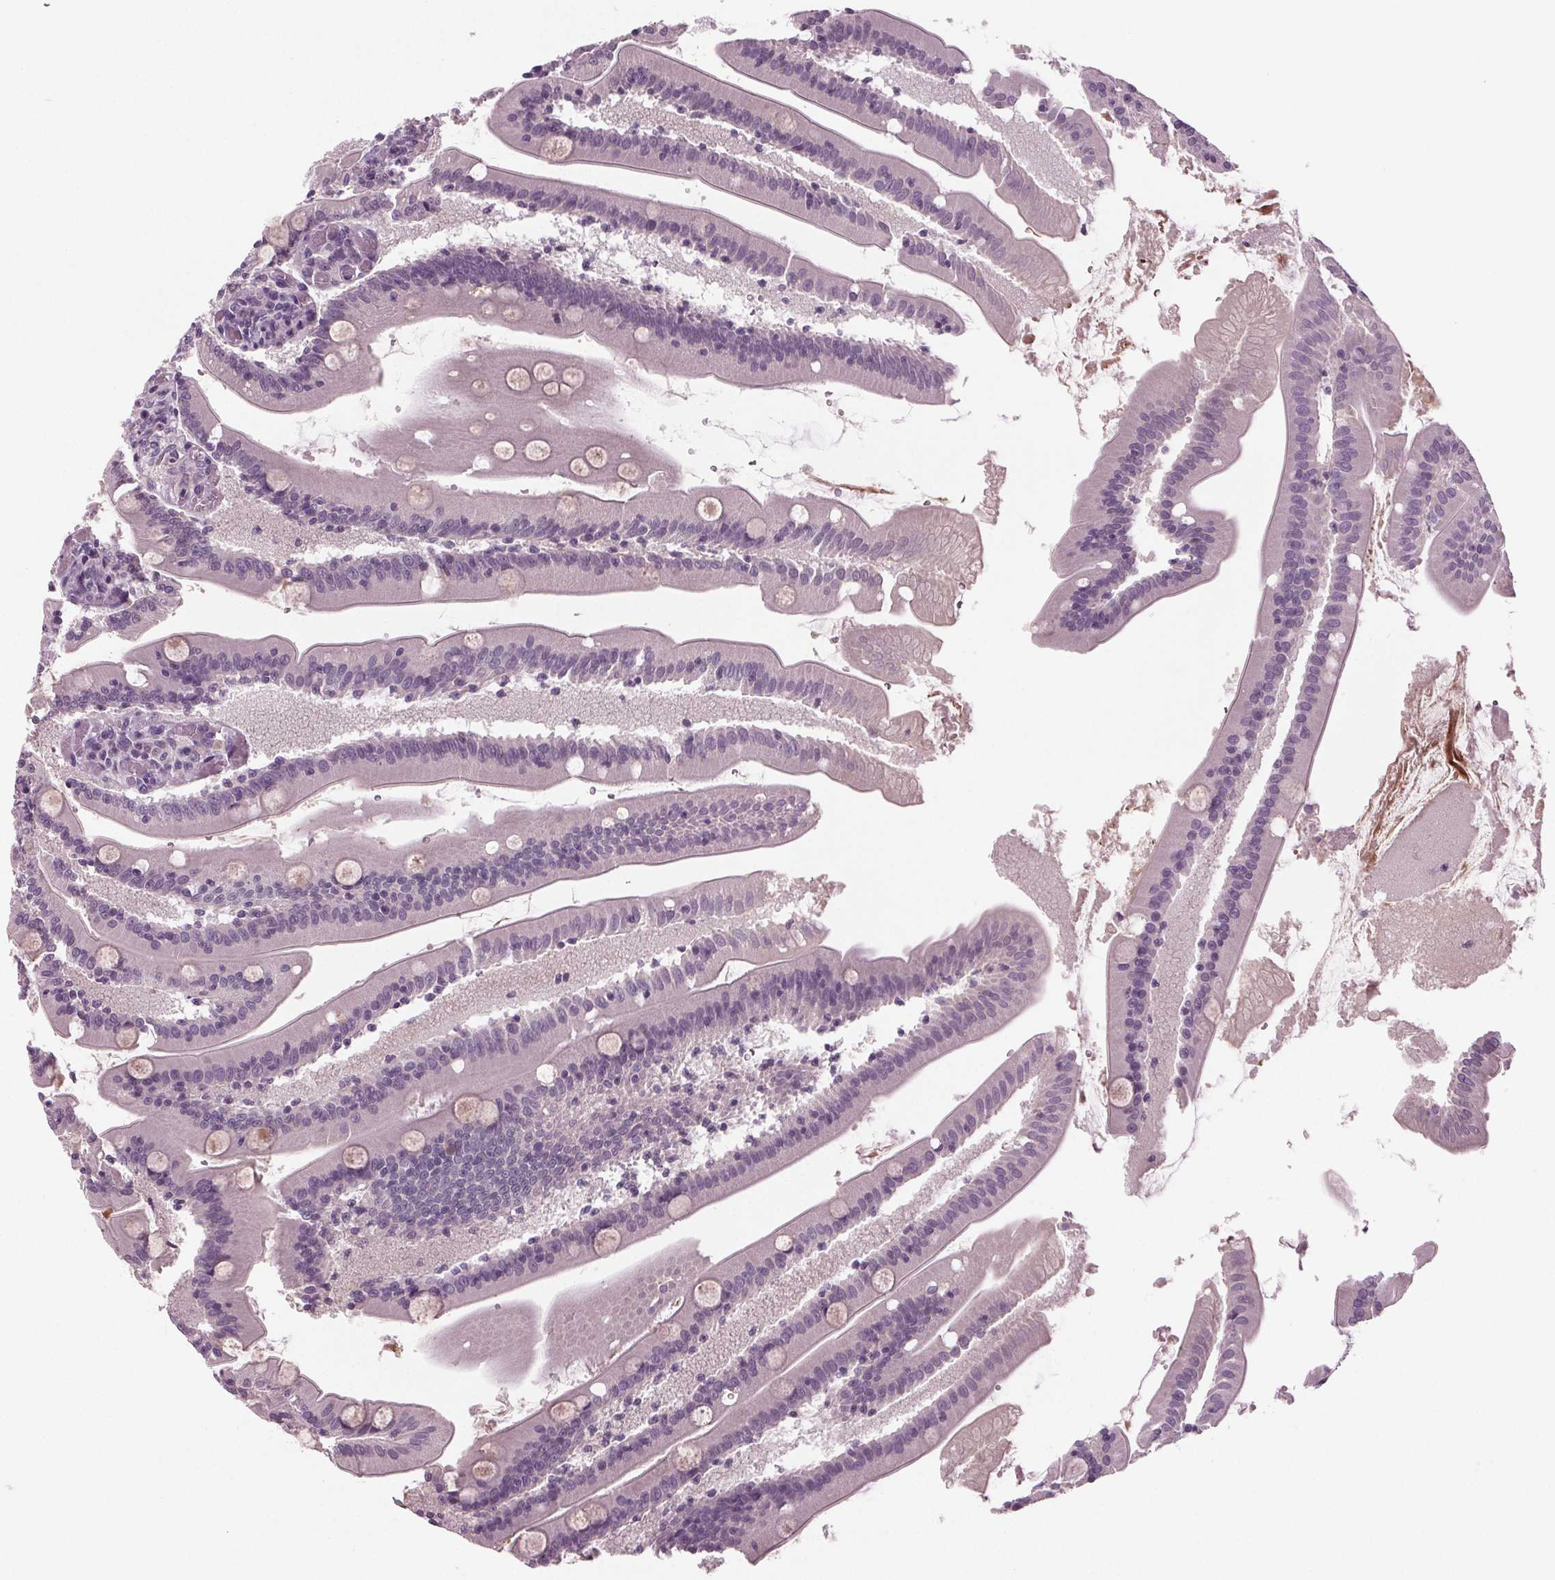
{"staining": {"intensity": "negative", "quantity": "none", "location": "none"}, "tissue": "small intestine", "cell_type": "Glandular cells", "image_type": "normal", "snomed": [{"axis": "morphology", "description": "Normal tissue, NOS"}, {"axis": "topography", "description": "Small intestine"}], "caption": "This is an immunohistochemistry (IHC) photomicrograph of benign human small intestine. There is no staining in glandular cells.", "gene": "BHLHE22", "patient": {"sex": "male", "age": 37}}